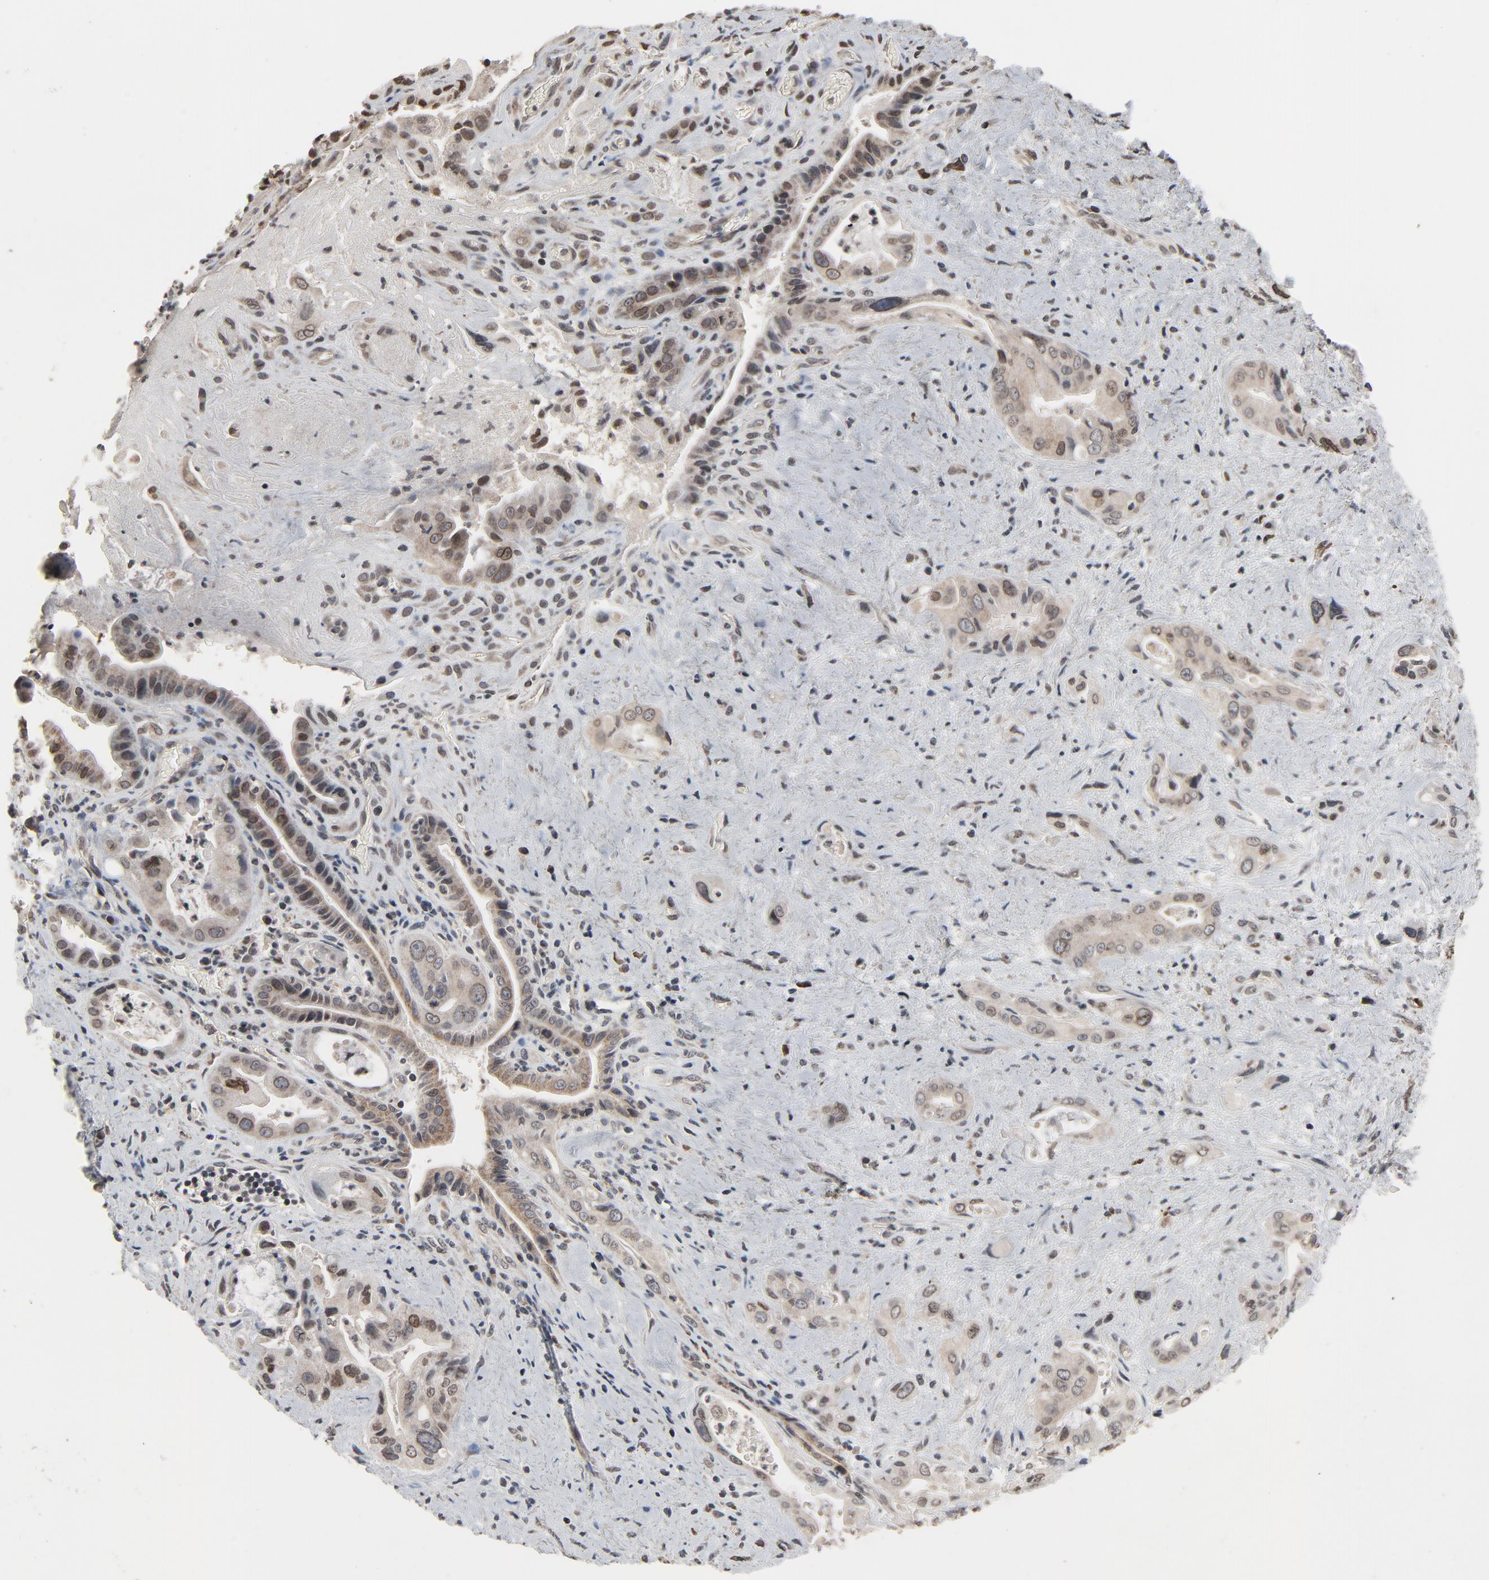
{"staining": {"intensity": "moderate", "quantity": ">75%", "location": "cytoplasmic/membranous,nuclear"}, "tissue": "pancreatic cancer", "cell_type": "Tumor cells", "image_type": "cancer", "snomed": [{"axis": "morphology", "description": "Adenocarcinoma, NOS"}, {"axis": "topography", "description": "Pancreas"}], "caption": "Immunohistochemical staining of pancreatic cancer (adenocarcinoma) displays medium levels of moderate cytoplasmic/membranous and nuclear protein positivity in about >75% of tumor cells. The staining is performed using DAB brown chromogen to label protein expression. The nuclei are counter-stained blue using hematoxylin.", "gene": "POM121", "patient": {"sex": "male", "age": 77}}